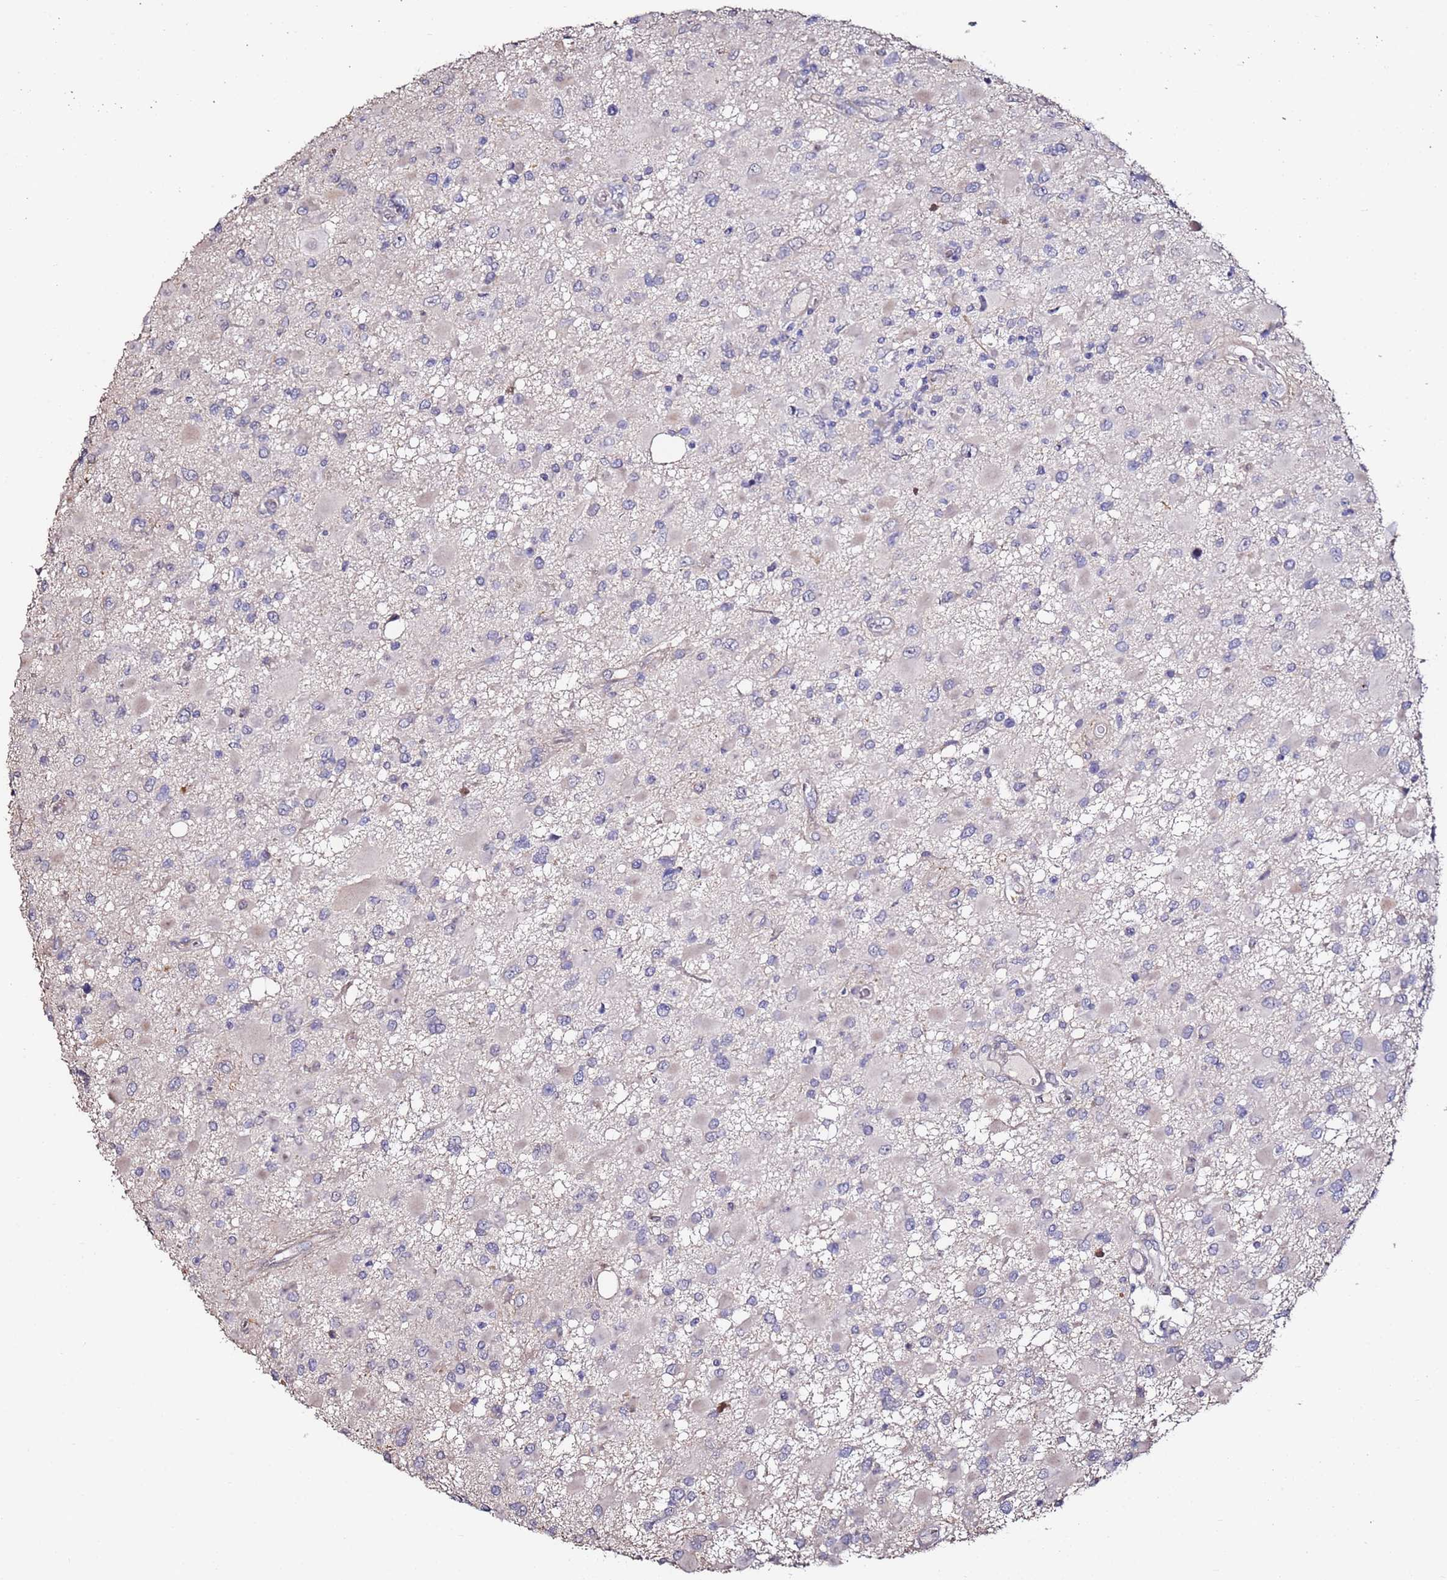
{"staining": {"intensity": "negative", "quantity": "none", "location": "none"}, "tissue": "glioma", "cell_type": "Tumor cells", "image_type": "cancer", "snomed": [{"axis": "morphology", "description": "Glioma, malignant, High grade"}, {"axis": "topography", "description": "Brain"}], "caption": "Immunohistochemistry (IHC) of high-grade glioma (malignant) displays no expression in tumor cells. (IHC, brightfield microscopy, high magnification).", "gene": "C3orf80", "patient": {"sex": "male", "age": 53}}